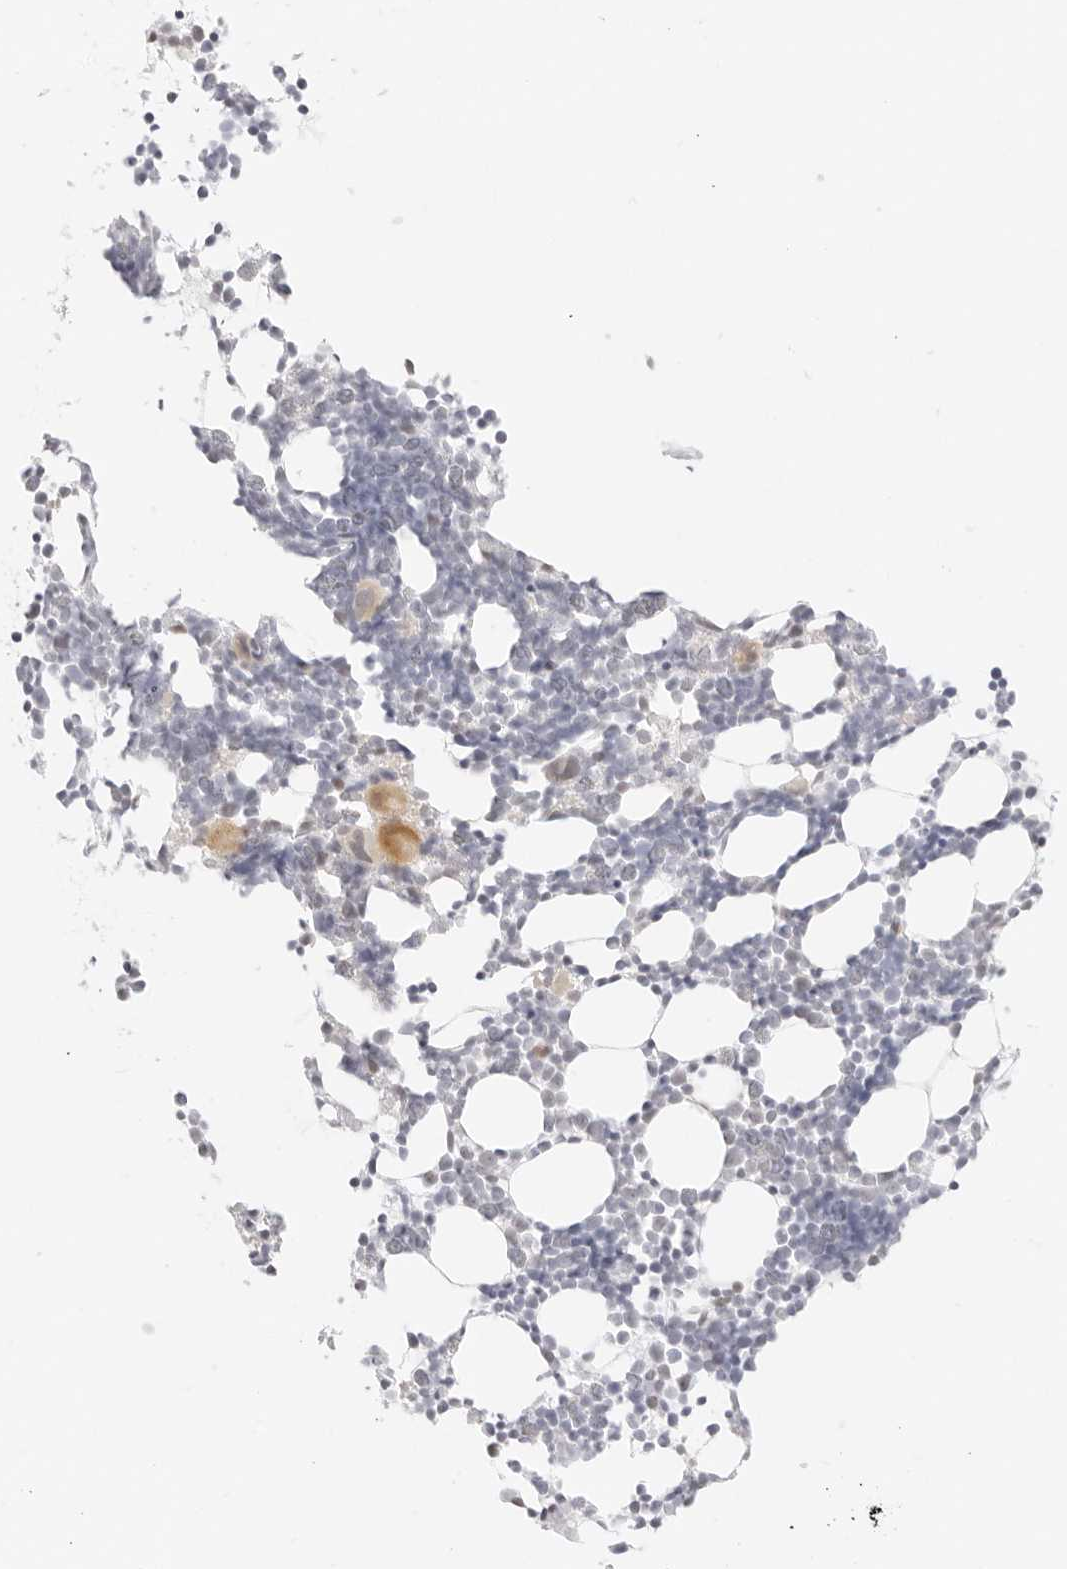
{"staining": {"intensity": "strong", "quantity": "<25%", "location": "cytoplasmic/membranous"}, "tissue": "bone marrow", "cell_type": "Hematopoietic cells", "image_type": "normal", "snomed": [{"axis": "morphology", "description": "Normal tissue, NOS"}, {"axis": "morphology", "description": "Inflammation, NOS"}, {"axis": "topography", "description": "Bone marrow"}], "caption": "Protein staining of unremarkable bone marrow reveals strong cytoplasmic/membranous expression in approximately <25% of hematopoietic cells. (IHC, brightfield microscopy, high magnification).", "gene": "ITGA6", "patient": {"sex": "male", "age": 21}}